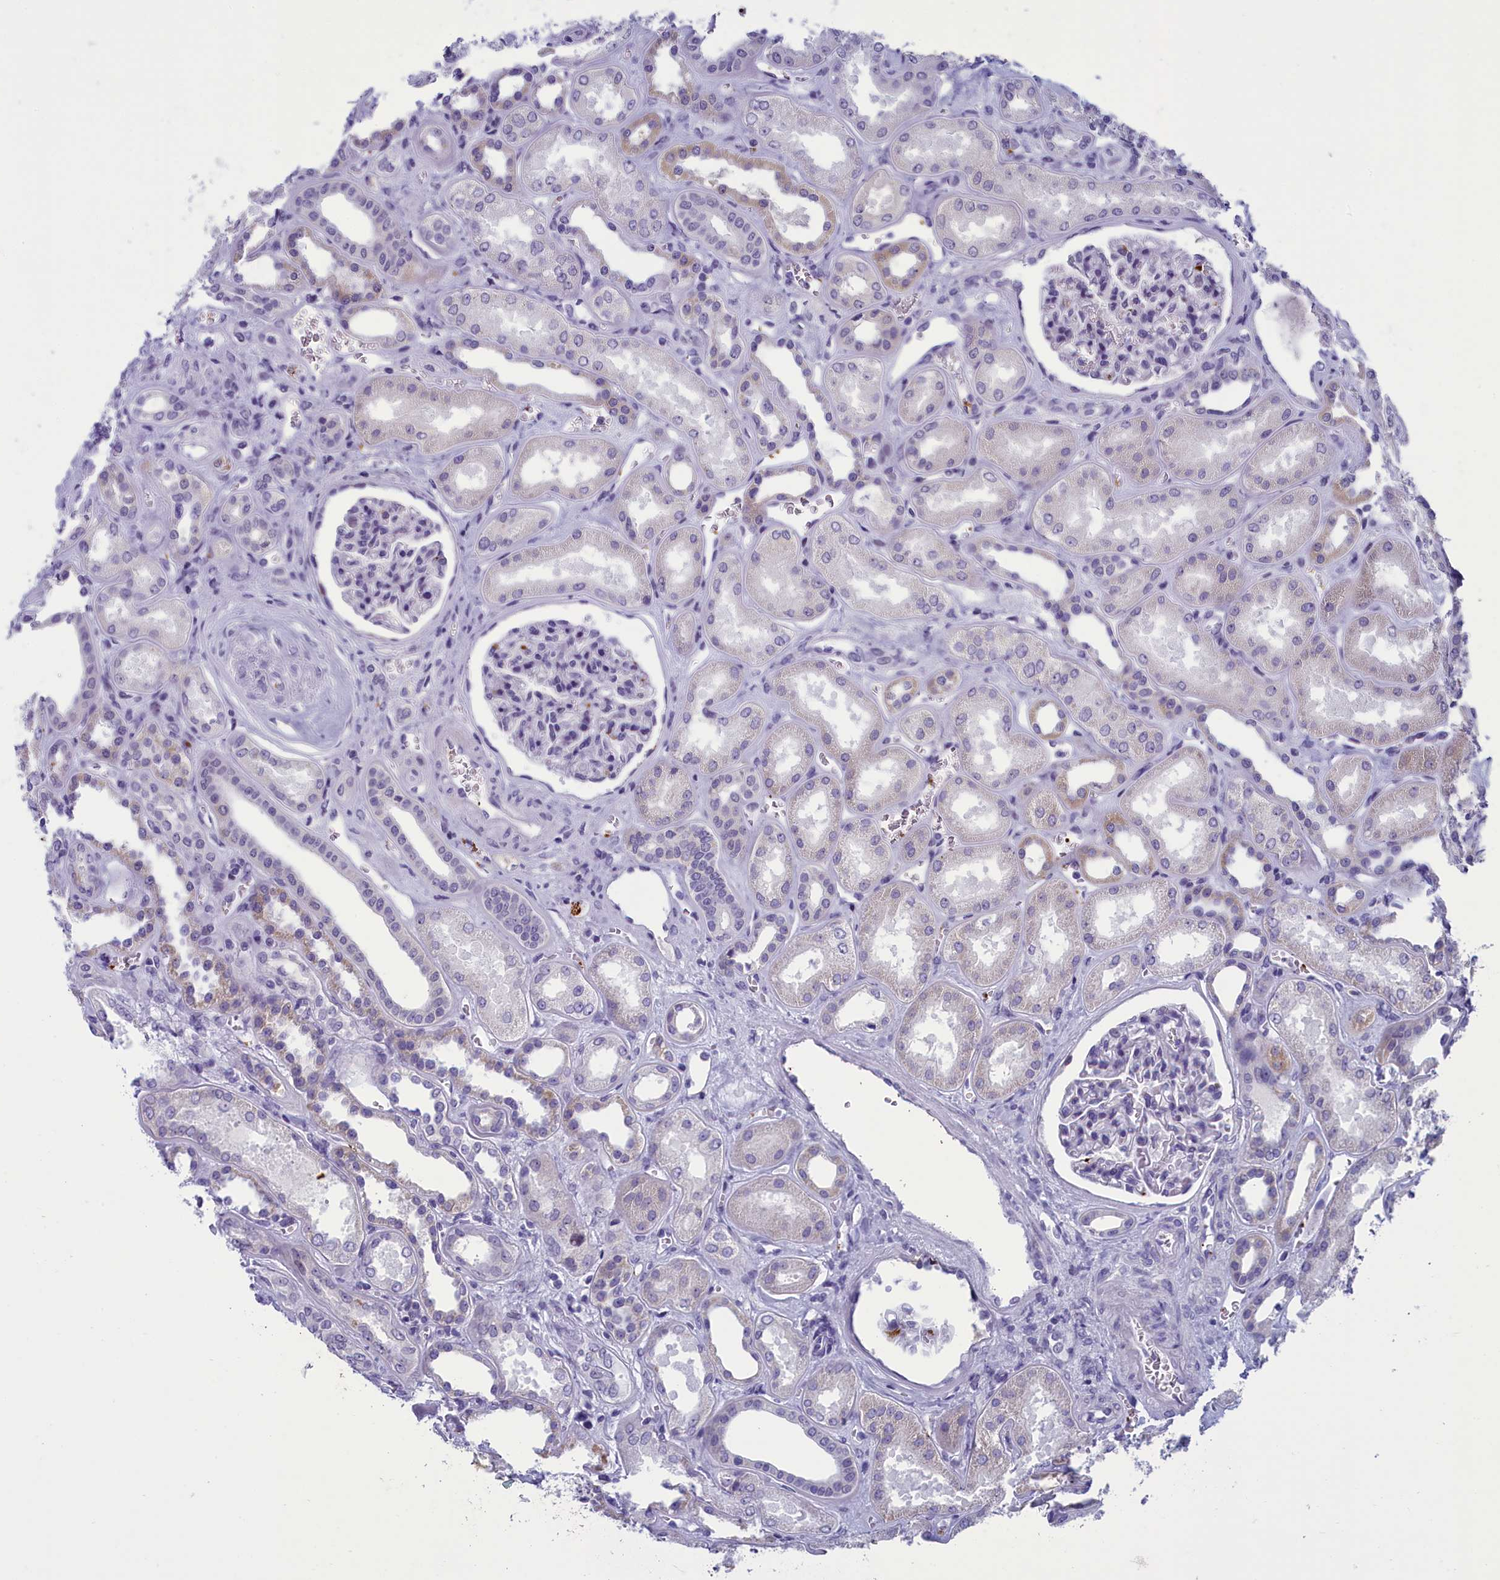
{"staining": {"intensity": "negative", "quantity": "none", "location": "none"}, "tissue": "kidney", "cell_type": "Cells in glomeruli", "image_type": "normal", "snomed": [{"axis": "morphology", "description": "Normal tissue, NOS"}, {"axis": "morphology", "description": "Adenocarcinoma, NOS"}, {"axis": "topography", "description": "Kidney"}], "caption": "High power microscopy photomicrograph of an IHC image of unremarkable kidney, revealing no significant expression in cells in glomeruli.", "gene": "AIFM2", "patient": {"sex": "female", "age": 68}}